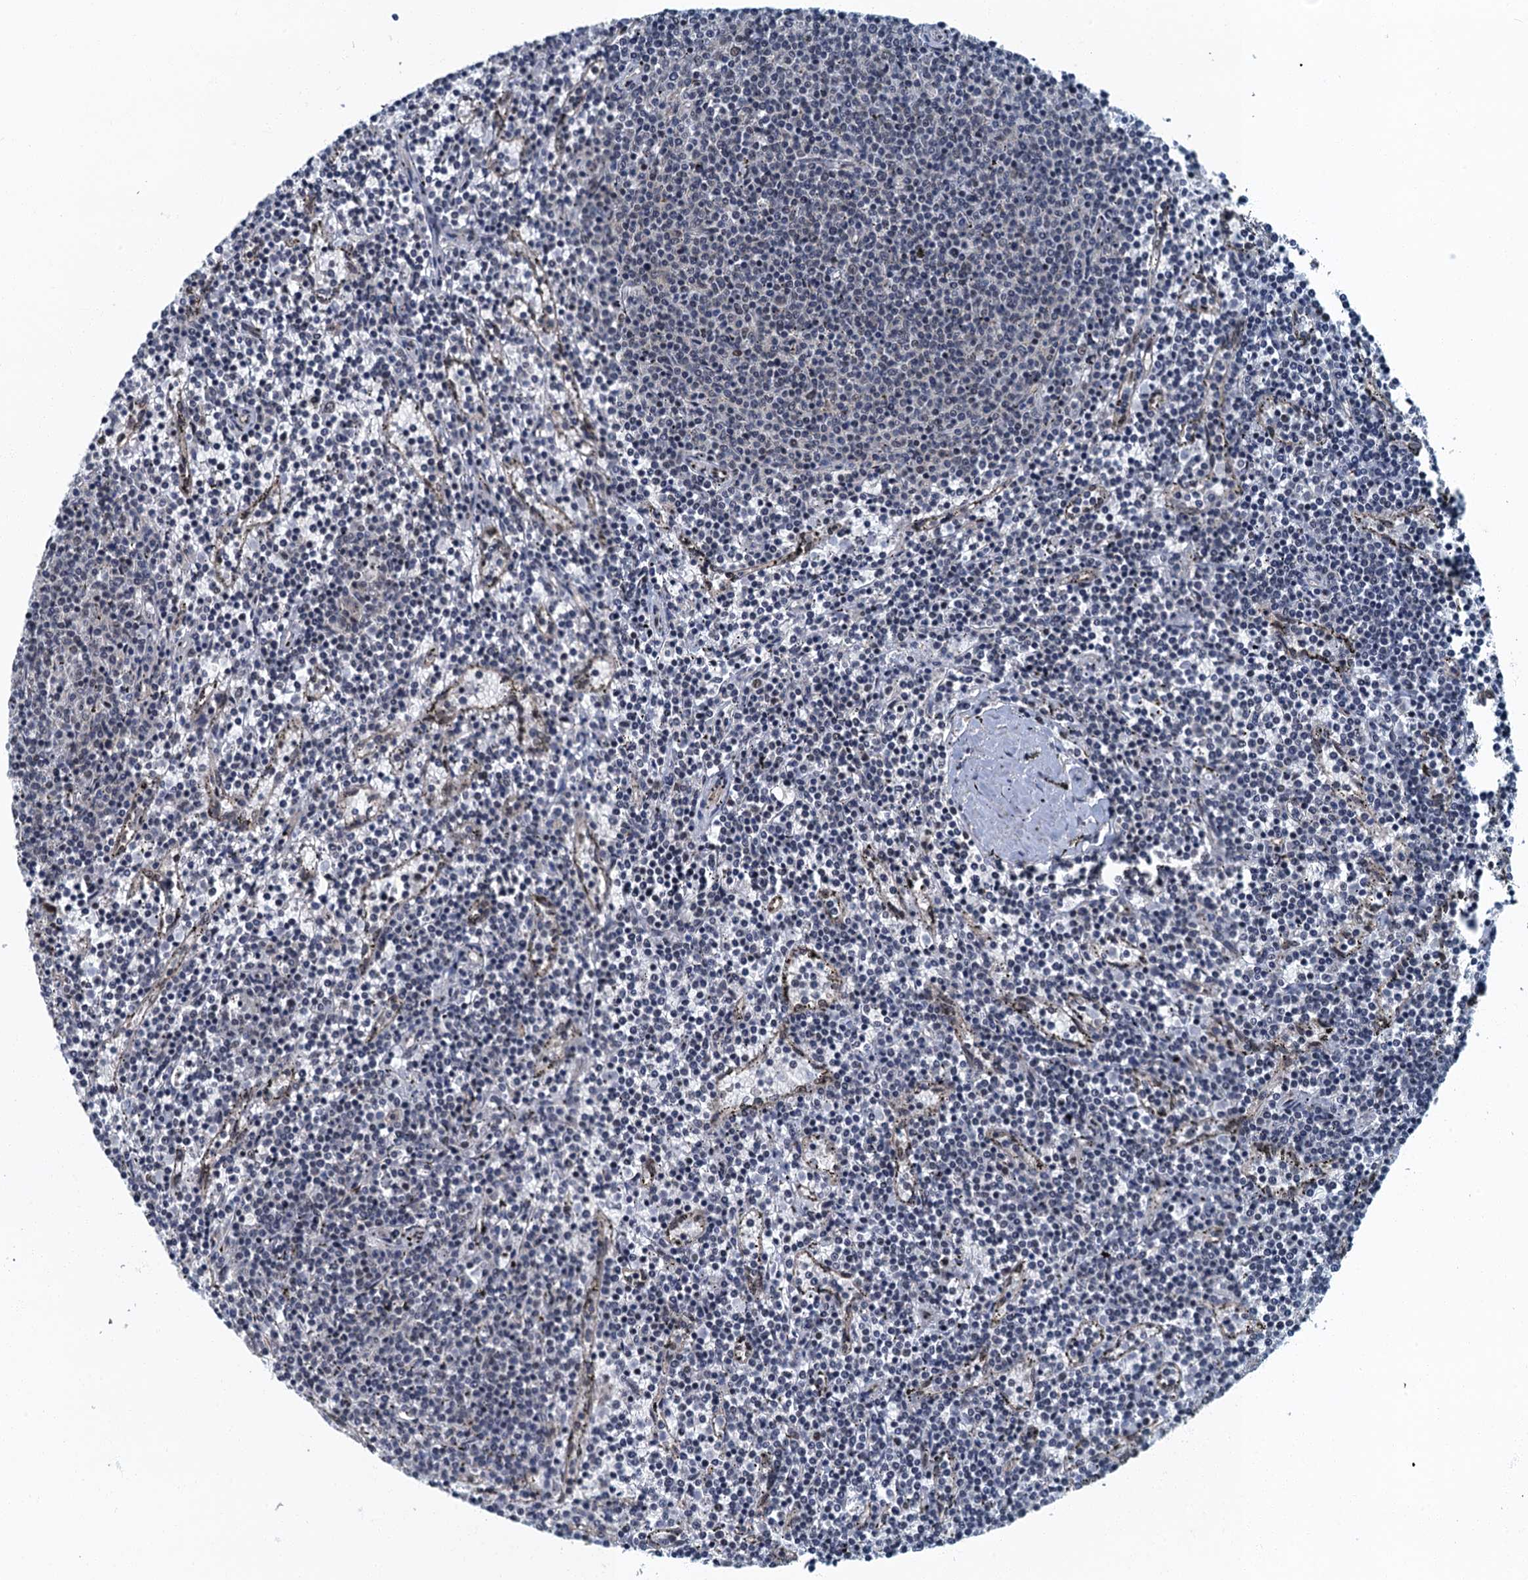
{"staining": {"intensity": "negative", "quantity": "none", "location": "none"}, "tissue": "lymphoma", "cell_type": "Tumor cells", "image_type": "cancer", "snomed": [{"axis": "morphology", "description": "Malignant lymphoma, non-Hodgkin's type, Low grade"}, {"axis": "topography", "description": "Spleen"}], "caption": "High magnification brightfield microscopy of low-grade malignant lymphoma, non-Hodgkin's type stained with DAB (3,3'-diaminobenzidine) (brown) and counterstained with hematoxylin (blue): tumor cells show no significant positivity. (DAB immunohistochemistry (IHC) with hematoxylin counter stain).", "gene": "GADL1", "patient": {"sex": "female", "age": 50}}